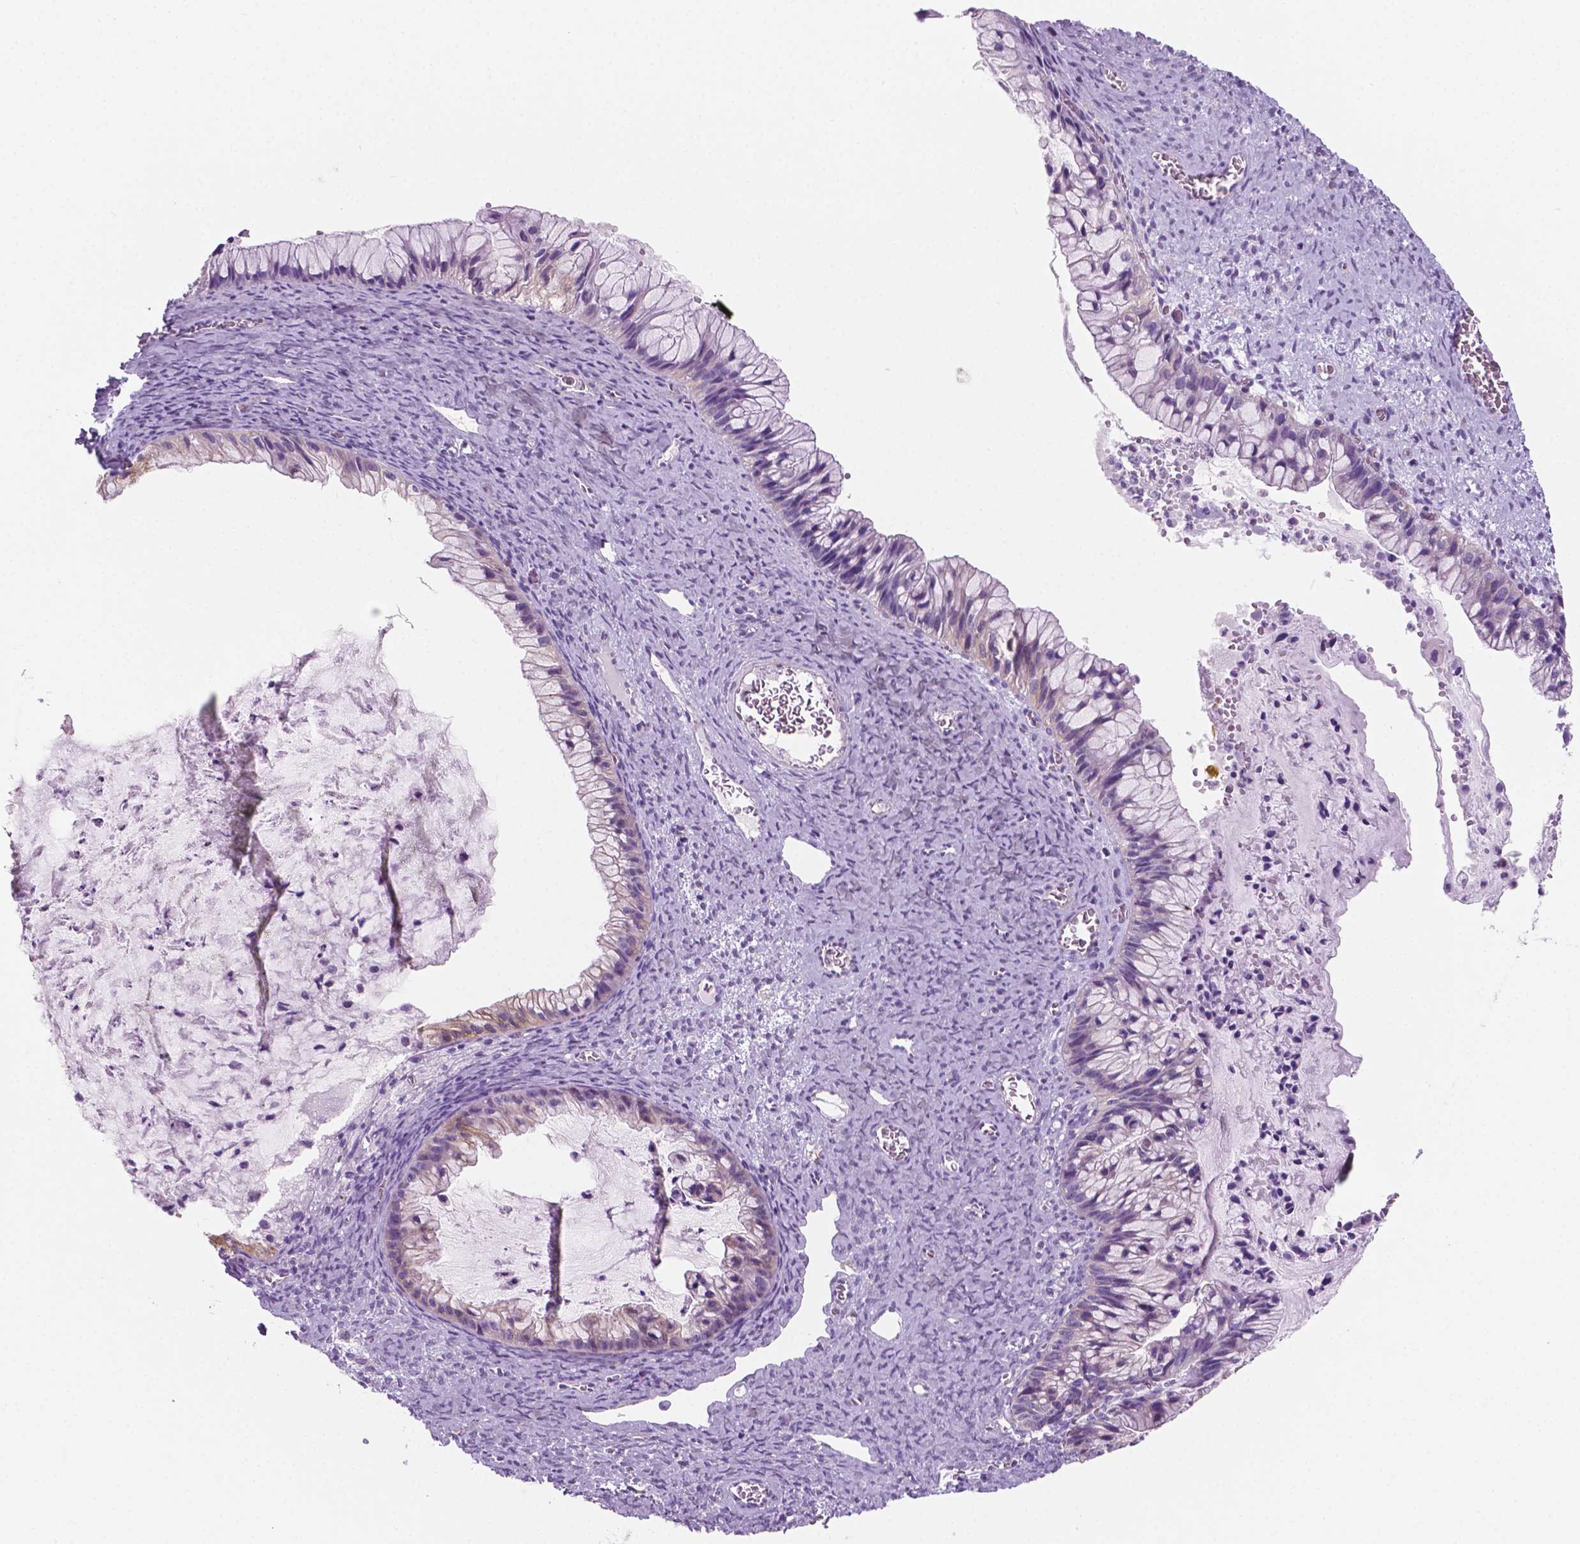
{"staining": {"intensity": "negative", "quantity": "none", "location": "none"}, "tissue": "ovarian cancer", "cell_type": "Tumor cells", "image_type": "cancer", "snomed": [{"axis": "morphology", "description": "Cystadenocarcinoma, mucinous, NOS"}, {"axis": "topography", "description": "Ovary"}], "caption": "The micrograph demonstrates no staining of tumor cells in ovarian cancer.", "gene": "EPPK1", "patient": {"sex": "female", "age": 72}}